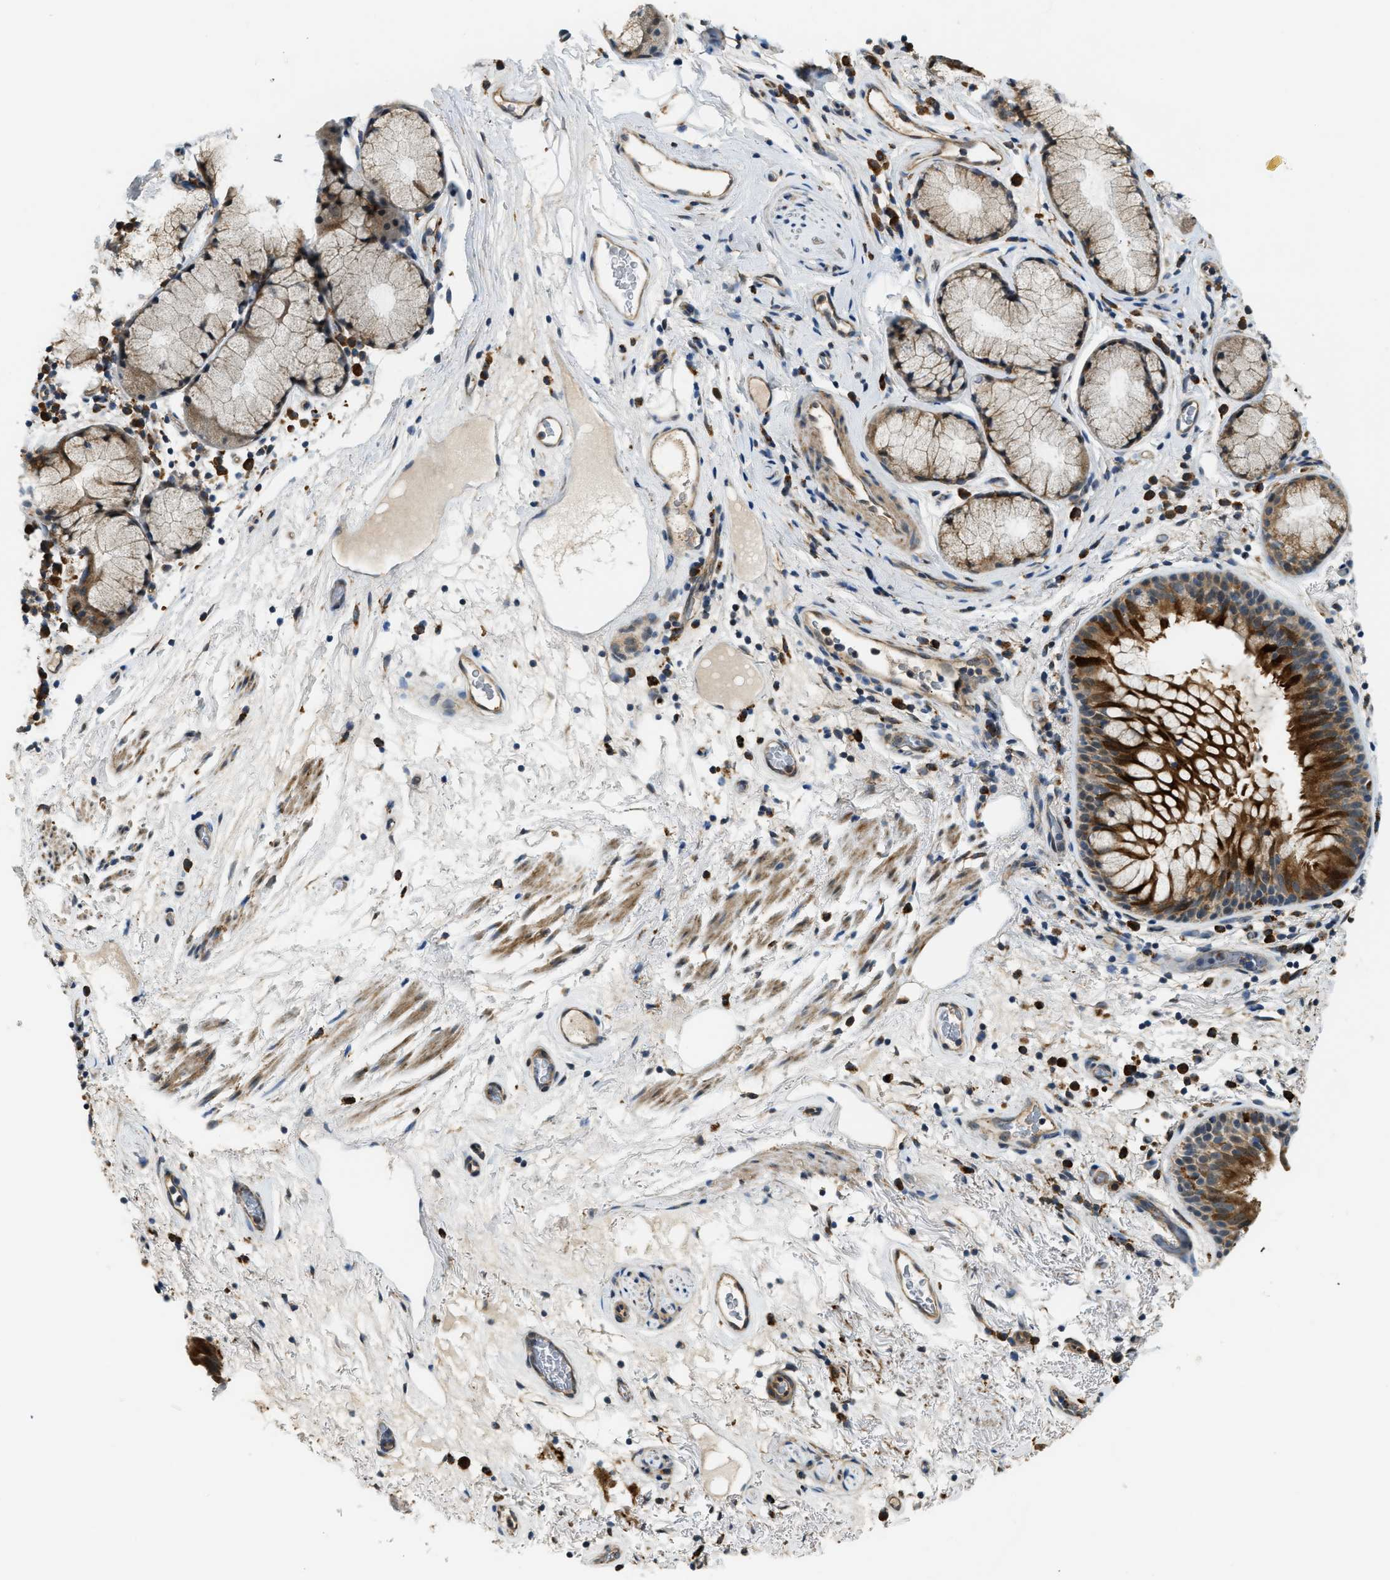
{"staining": {"intensity": "moderate", "quantity": ">75%", "location": "cytoplasmic/membranous"}, "tissue": "bronchus", "cell_type": "Respiratory epithelial cells", "image_type": "normal", "snomed": [{"axis": "morphology", "description": "Normal tissue, NOS"}, {"axis": "morphology", "description": "Inflammation, NOS"}, {"axis": "topography", "description": "Cartilage tissue"}, {"axis": "topography", "description": "Bronchus"}], "caption": "Brown immunohistochemical staining in unremarkable human bronchus demonstrates moderate cytoplasmic/membranous expression in about >75% of respiratory epithelial cells. Nuclei are stained in blue.", "gene": "STARD3NL", "patient": {"sex": "male", "age": 77}}